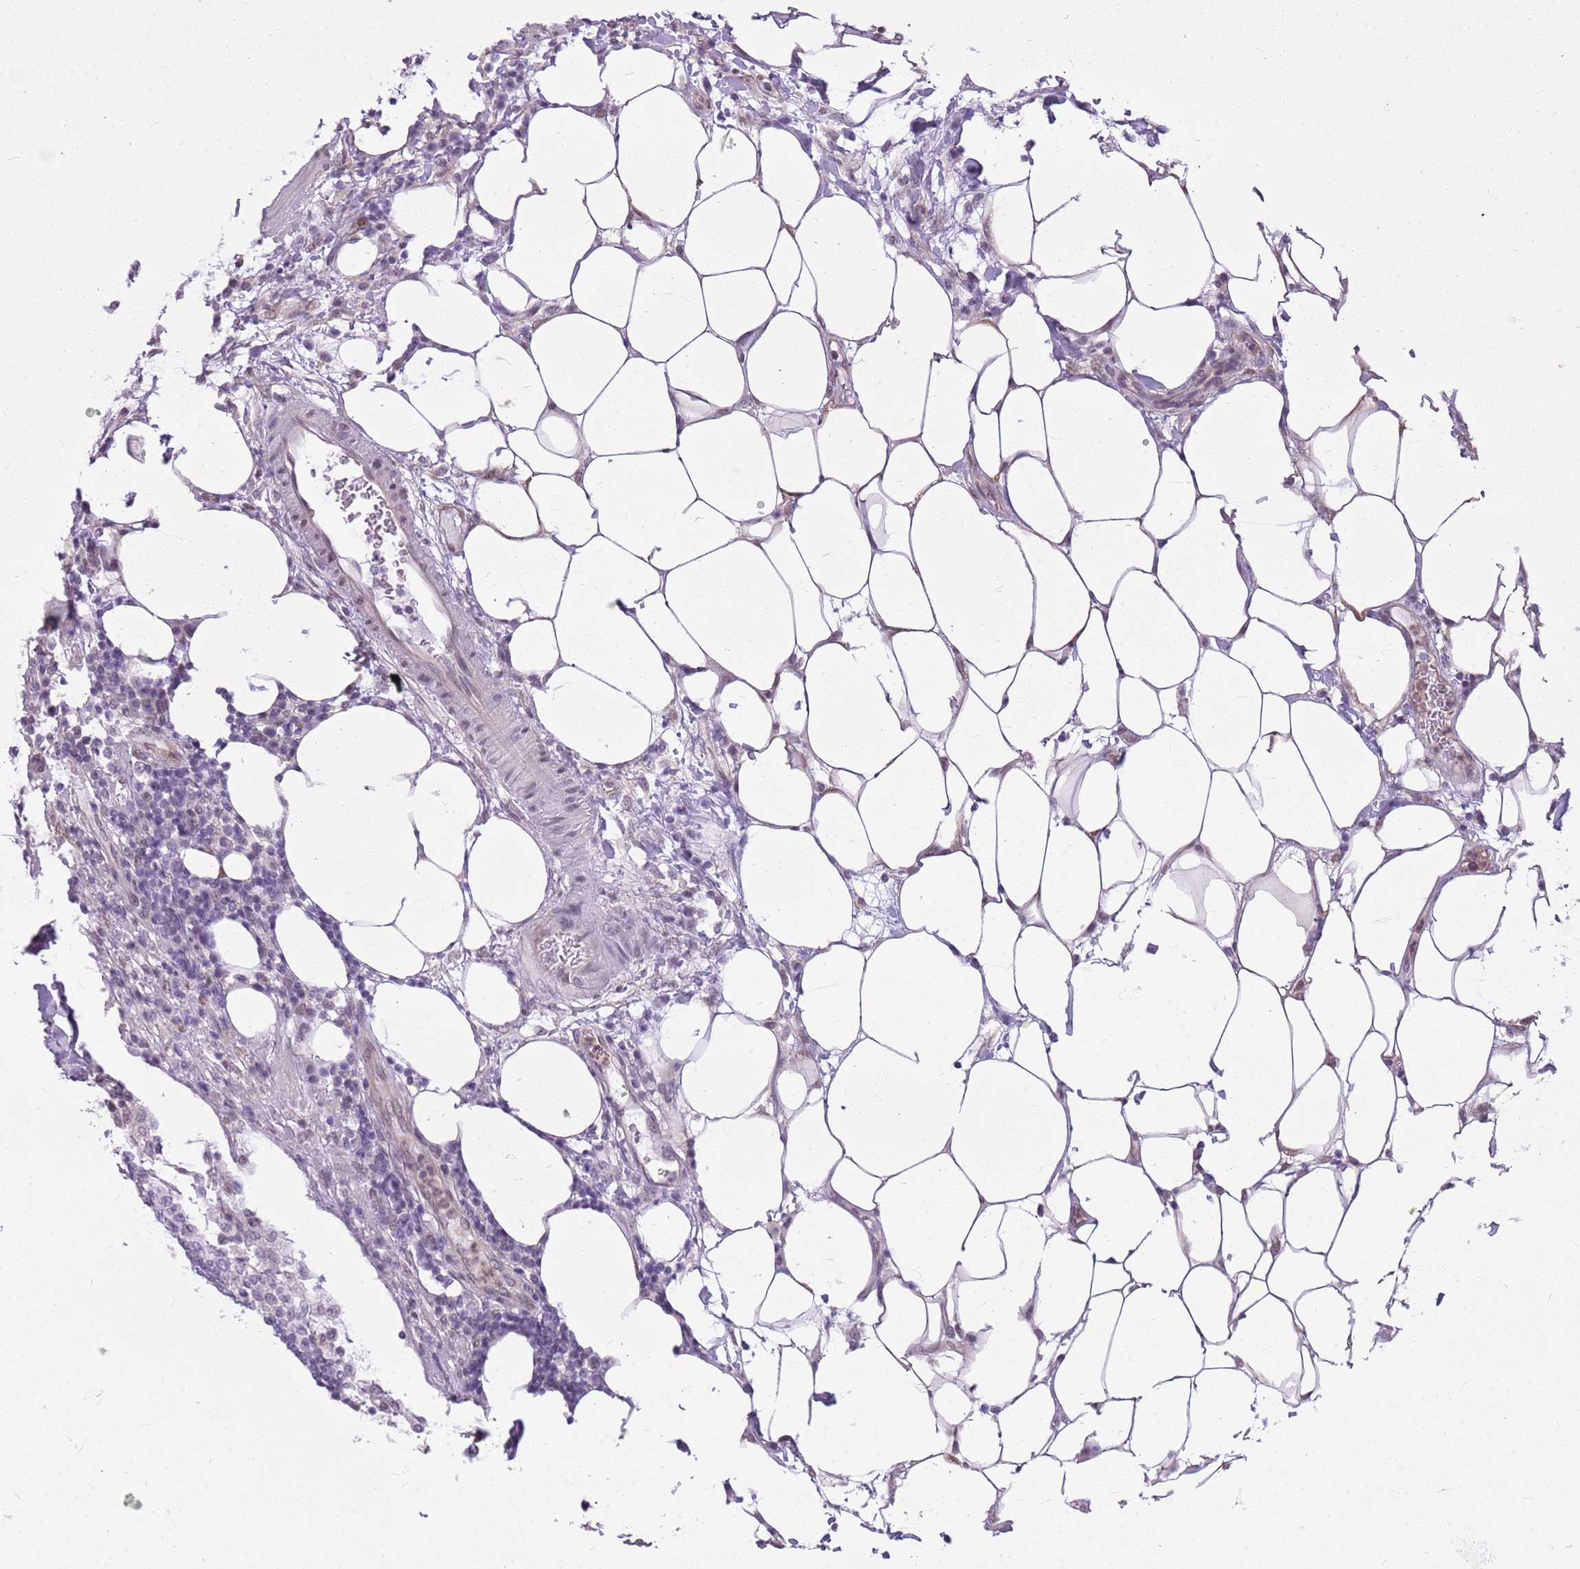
{"staining": {"intensity": "negative", "quantity": "none", "location": "none"}, "tissue": "lymph node", "cell_type": "Non-germinal center cells", "image_type": "normal", "snomed": [{"axis": "morphology", "description": "Normal tissue, NOS"}, {"axis": "topography", "description": "Lymph node"}], "caption": "Immunohistochemistry (IHC) photomicrograph of normal lymph node: human lymph node stained with DAB demonstrates no significant protein positivity in non-germinal center cells.", "gene": "DHX32", "patient": {"sex": "female", "age": 53}}